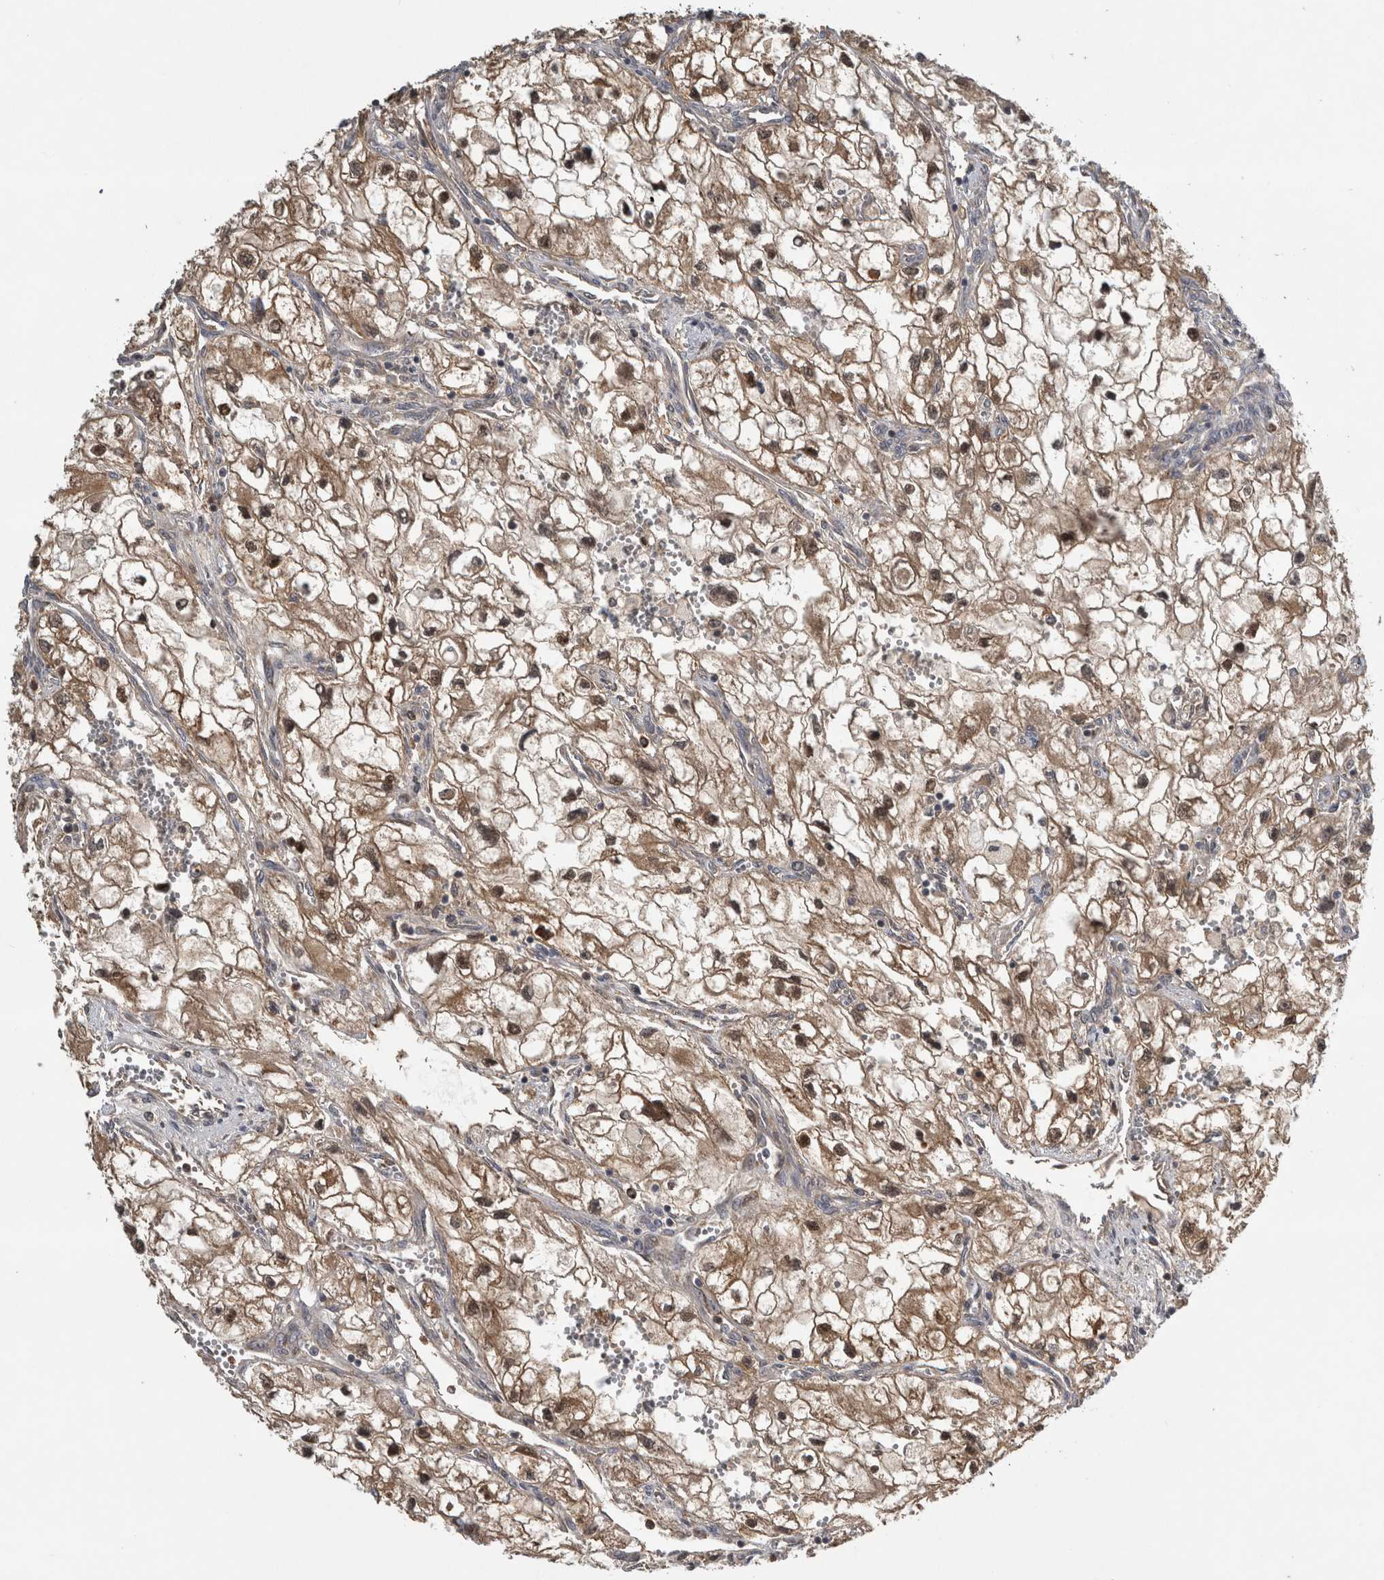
{"staining": {"intensity": "moderate", "quantity": ">75%", "location": "cytoplasmic/membranous,nuclear"}, "tissue": "renal cancer", "cell_type": "Tumor cells", "image_type": "cancer", "snomed": [{"axis": "morphology", "description": "Adenocarcinoma, NOS"}, {"axis": "topography", "description": "Kidney"}], "caption": "Renal adenocarcinoma stained with immunohistochemistry (IHC) reveals moderate cytoplasmic/membranous and nuclear staining in about >75% of tumor cells.", "gene": "TRMT61B", "patient": {"sex": "female", "age": 70}}